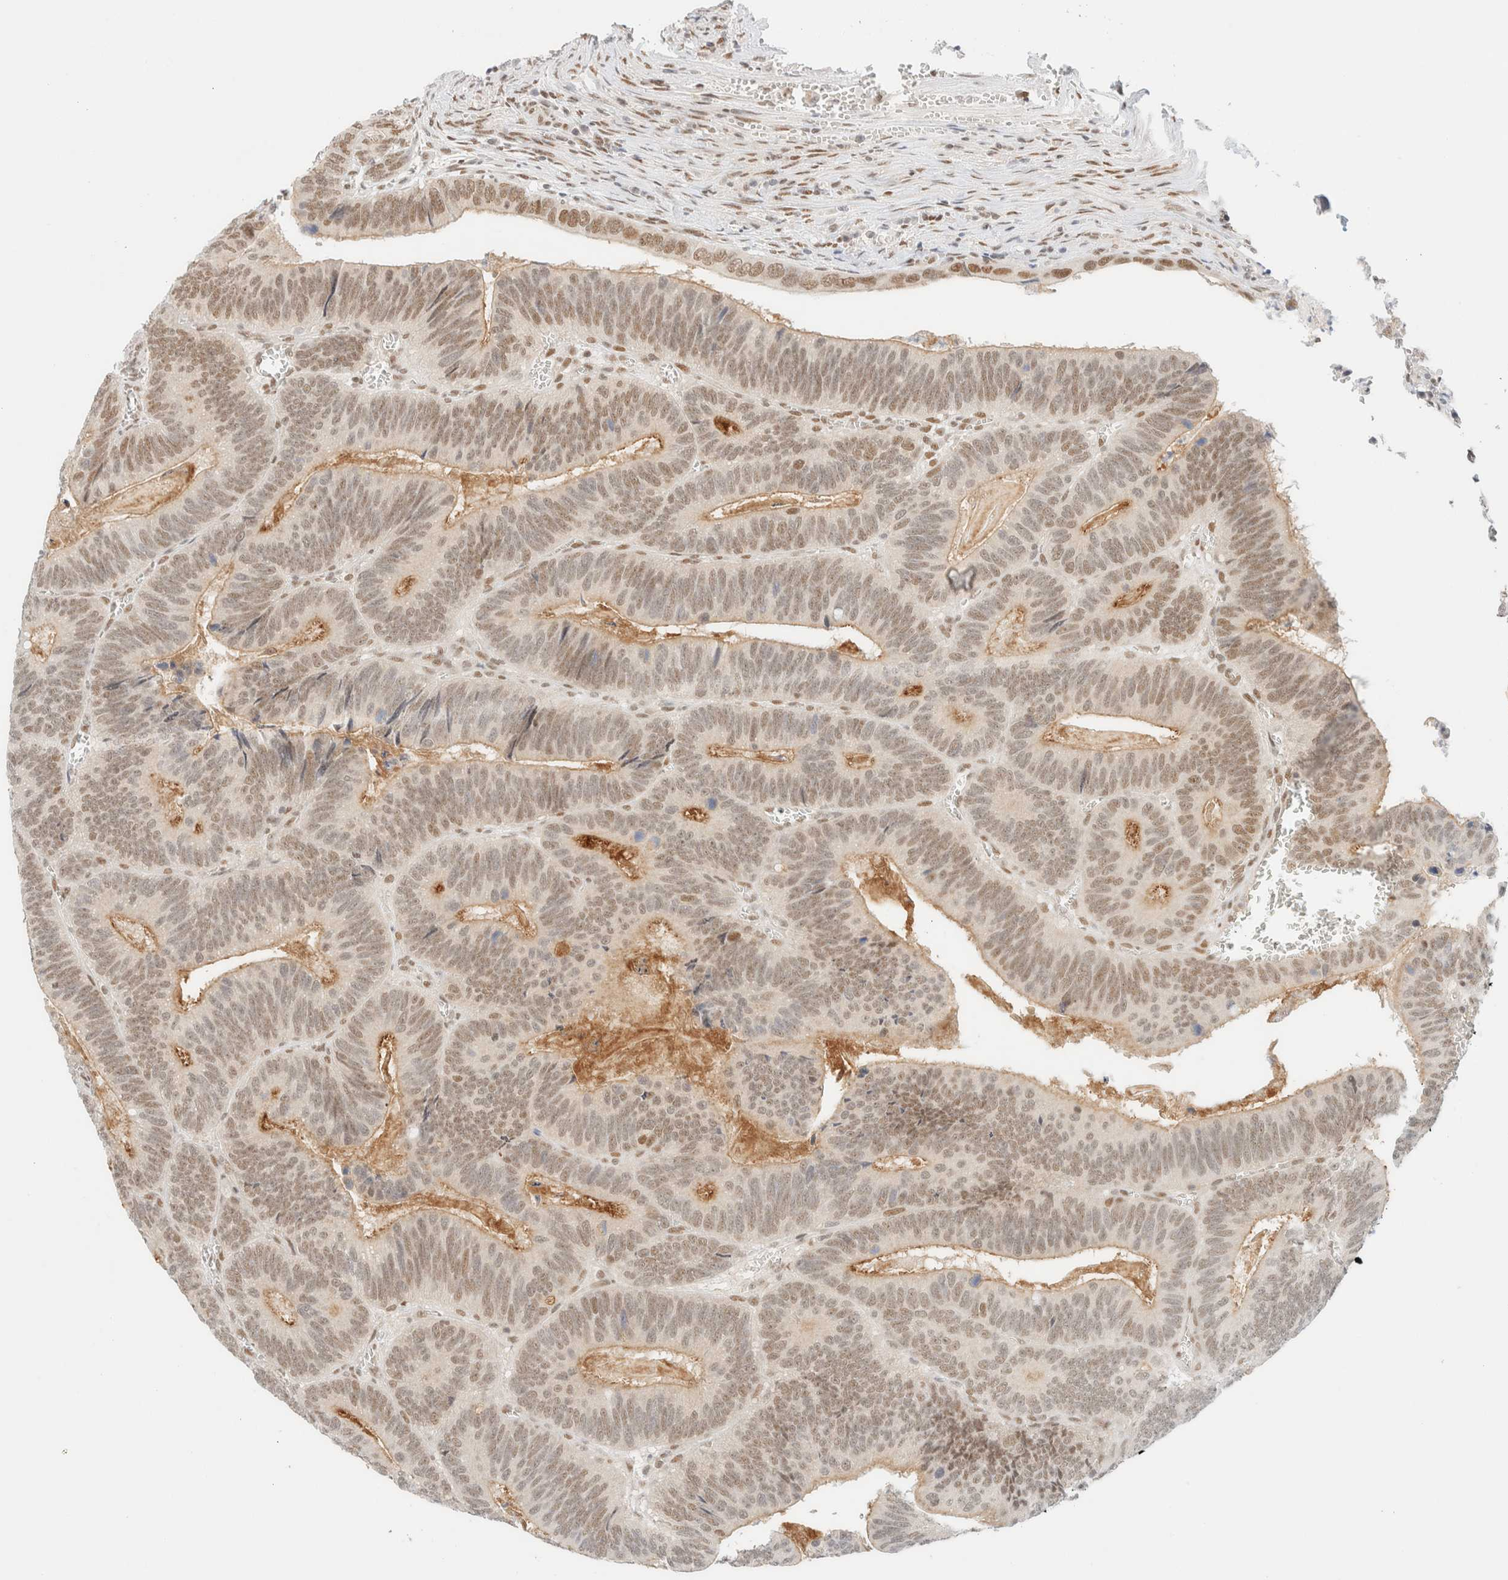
{"staining": {"intensity": "weak", "quantity": ">75%", "location": "nuclear"}, "tissue": "colorectal cancer", "cell_type": "Tumor cells", "image_type": "cancer", "snomed": [{"axis": "morphology", "description": "Inflammation, NOS"}, {"axis": "morphology", "description": "Adenocarcinoma, NOS"}, {"axis": "topography", "description": "Colon"}], "caption": "DAB immunohistochemical staining of colorectal cancer (adenocarcinoma) demonstrates weak nuclear protein staining in approximately >75% of tumor cells. (Brightfield microscopy of DAB IHC at high magnification).", "gene": "PYGO2", "patient": {"sex": "male", "age": 72}}